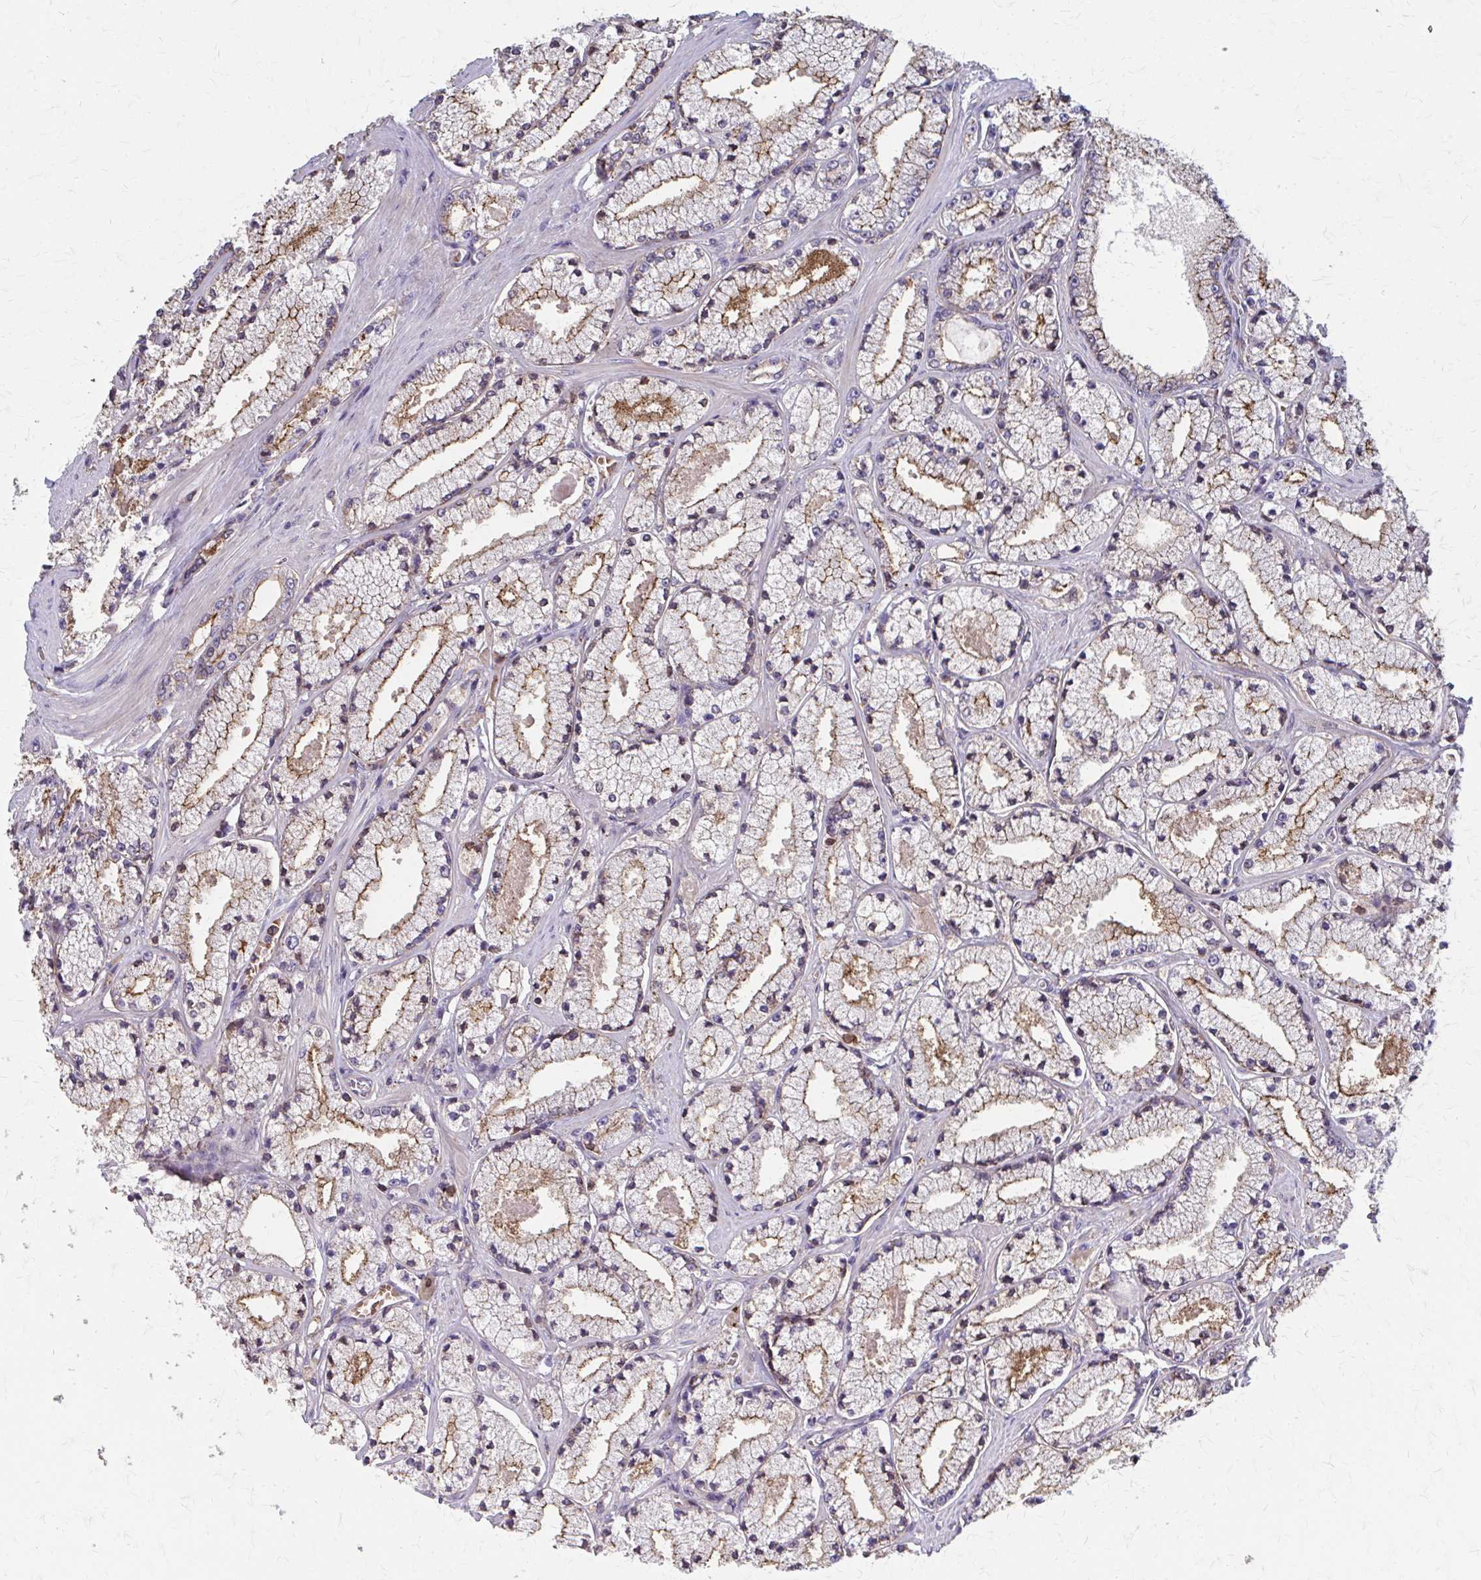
{"staining": {"intensity": "weak", "quantity": ">75%", "location": "cytoplasmic/membranous"}, "tissue": "prostate cancer", "cell_type": "Tumor cells", "image_type": "cancer", "snomed": [{"axis": "morphology", "description": "Adenocarcinoma, High grade"}, {"axis": "topography", "description": "Prostate"}], "caption": "Prostate high-grade adenocarcinoma stained with immunohistochemistry displays weak cytoplasmic/membranous staining in approximately >75% of tumor cells. Ihc stains the protein in brown and the nuclei are stained blue.", "gene": "MMP14", "patient": {"sex": "male", "age": 63}}